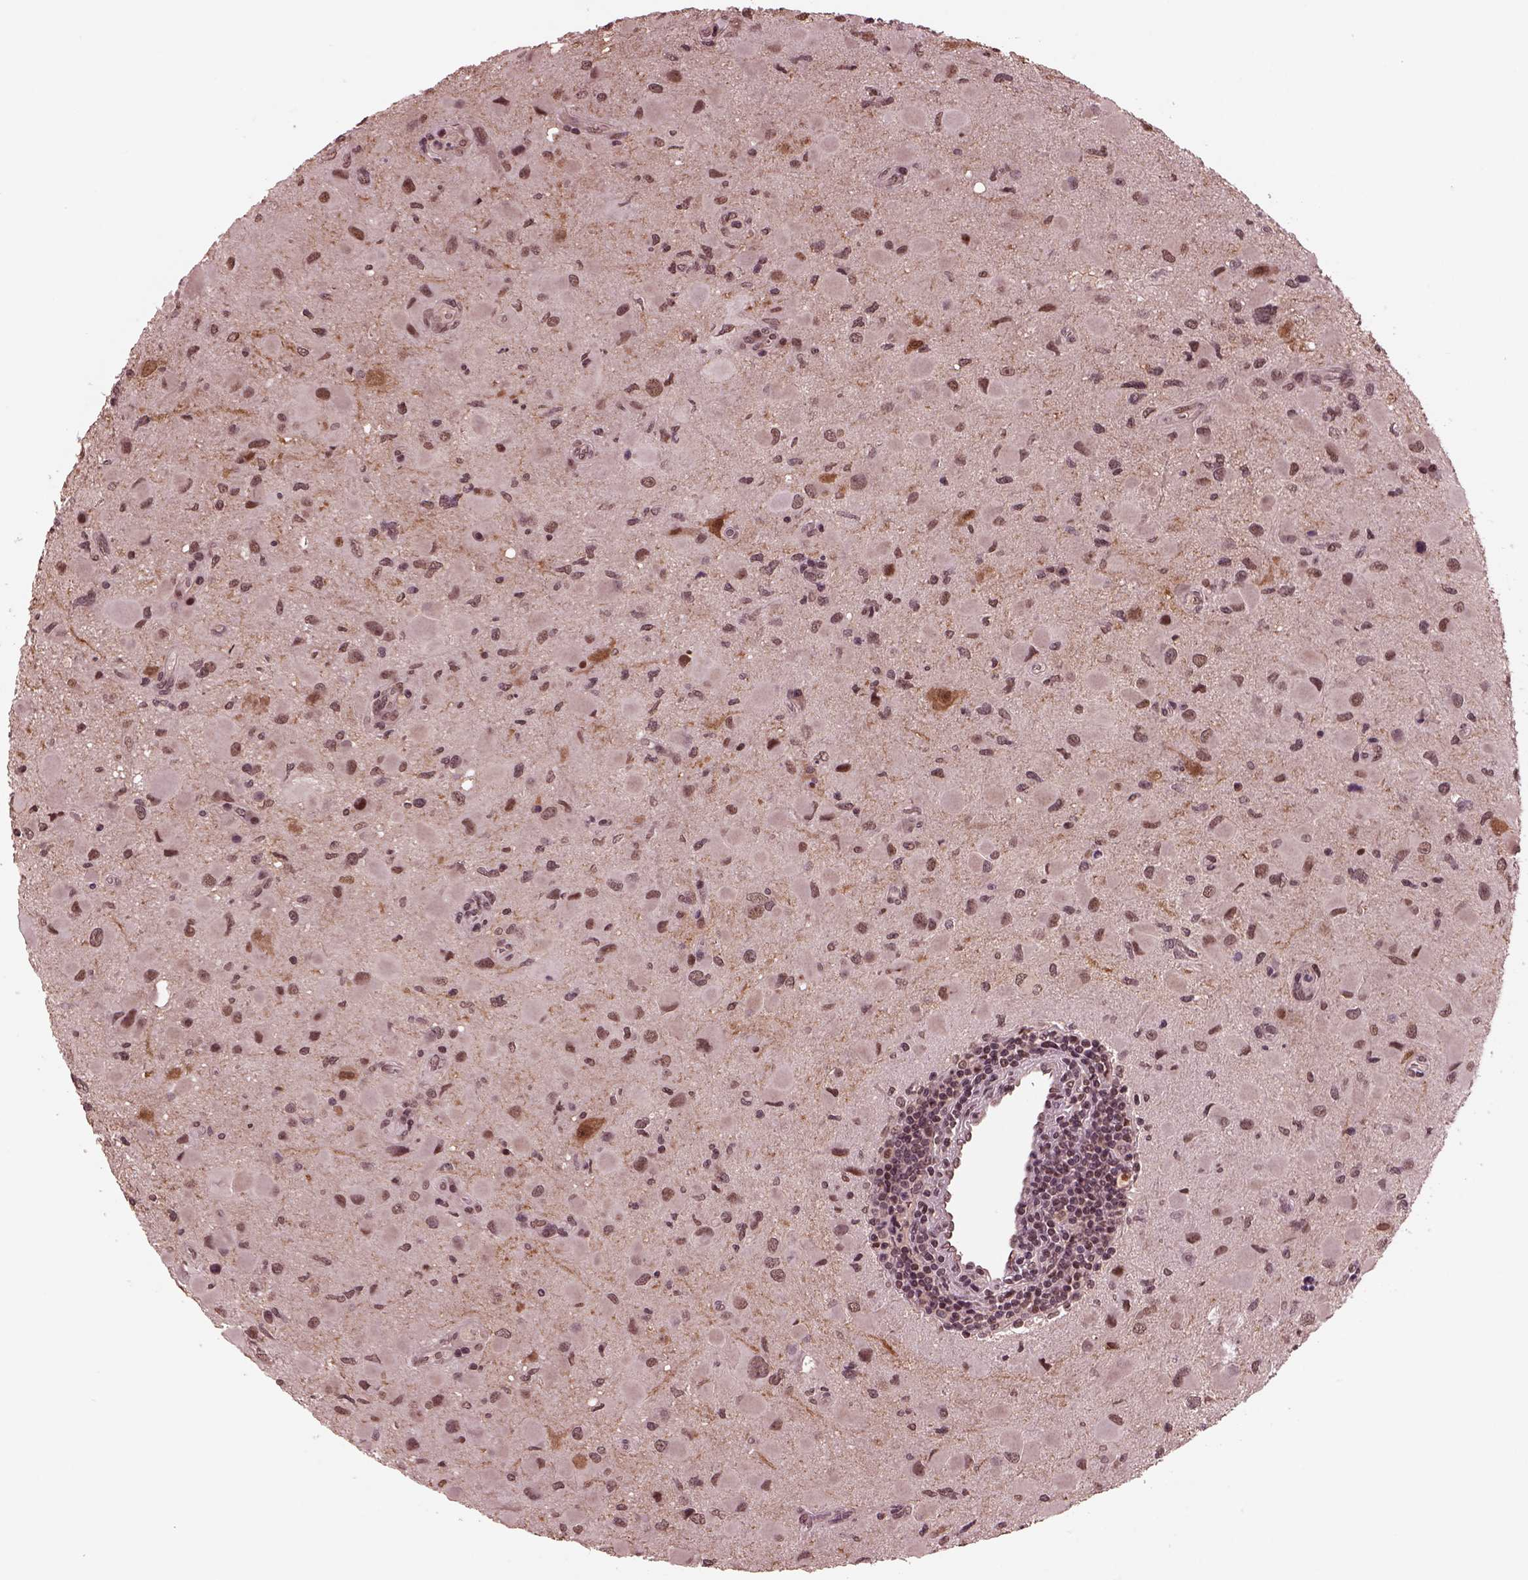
{"staining": {"intensity": "weak", "quantity": "25%-75%", "location": "nuclear"}, "tissue": "glioma", "cell_type": "Tumor cells", "image_type": "cancer", "snomed": [{"axis": "morphology", "description": "Glioma, malignant, Low grade"}, {"axis": "topography", "description": "Brain"}], "caption": "Protein expression analysis of glioma exhibits weak nuclear staining in about 25%-75% of tumor cells.", "gene": "NAP1L5", "patient": {"sex": "female", "age": 32}}